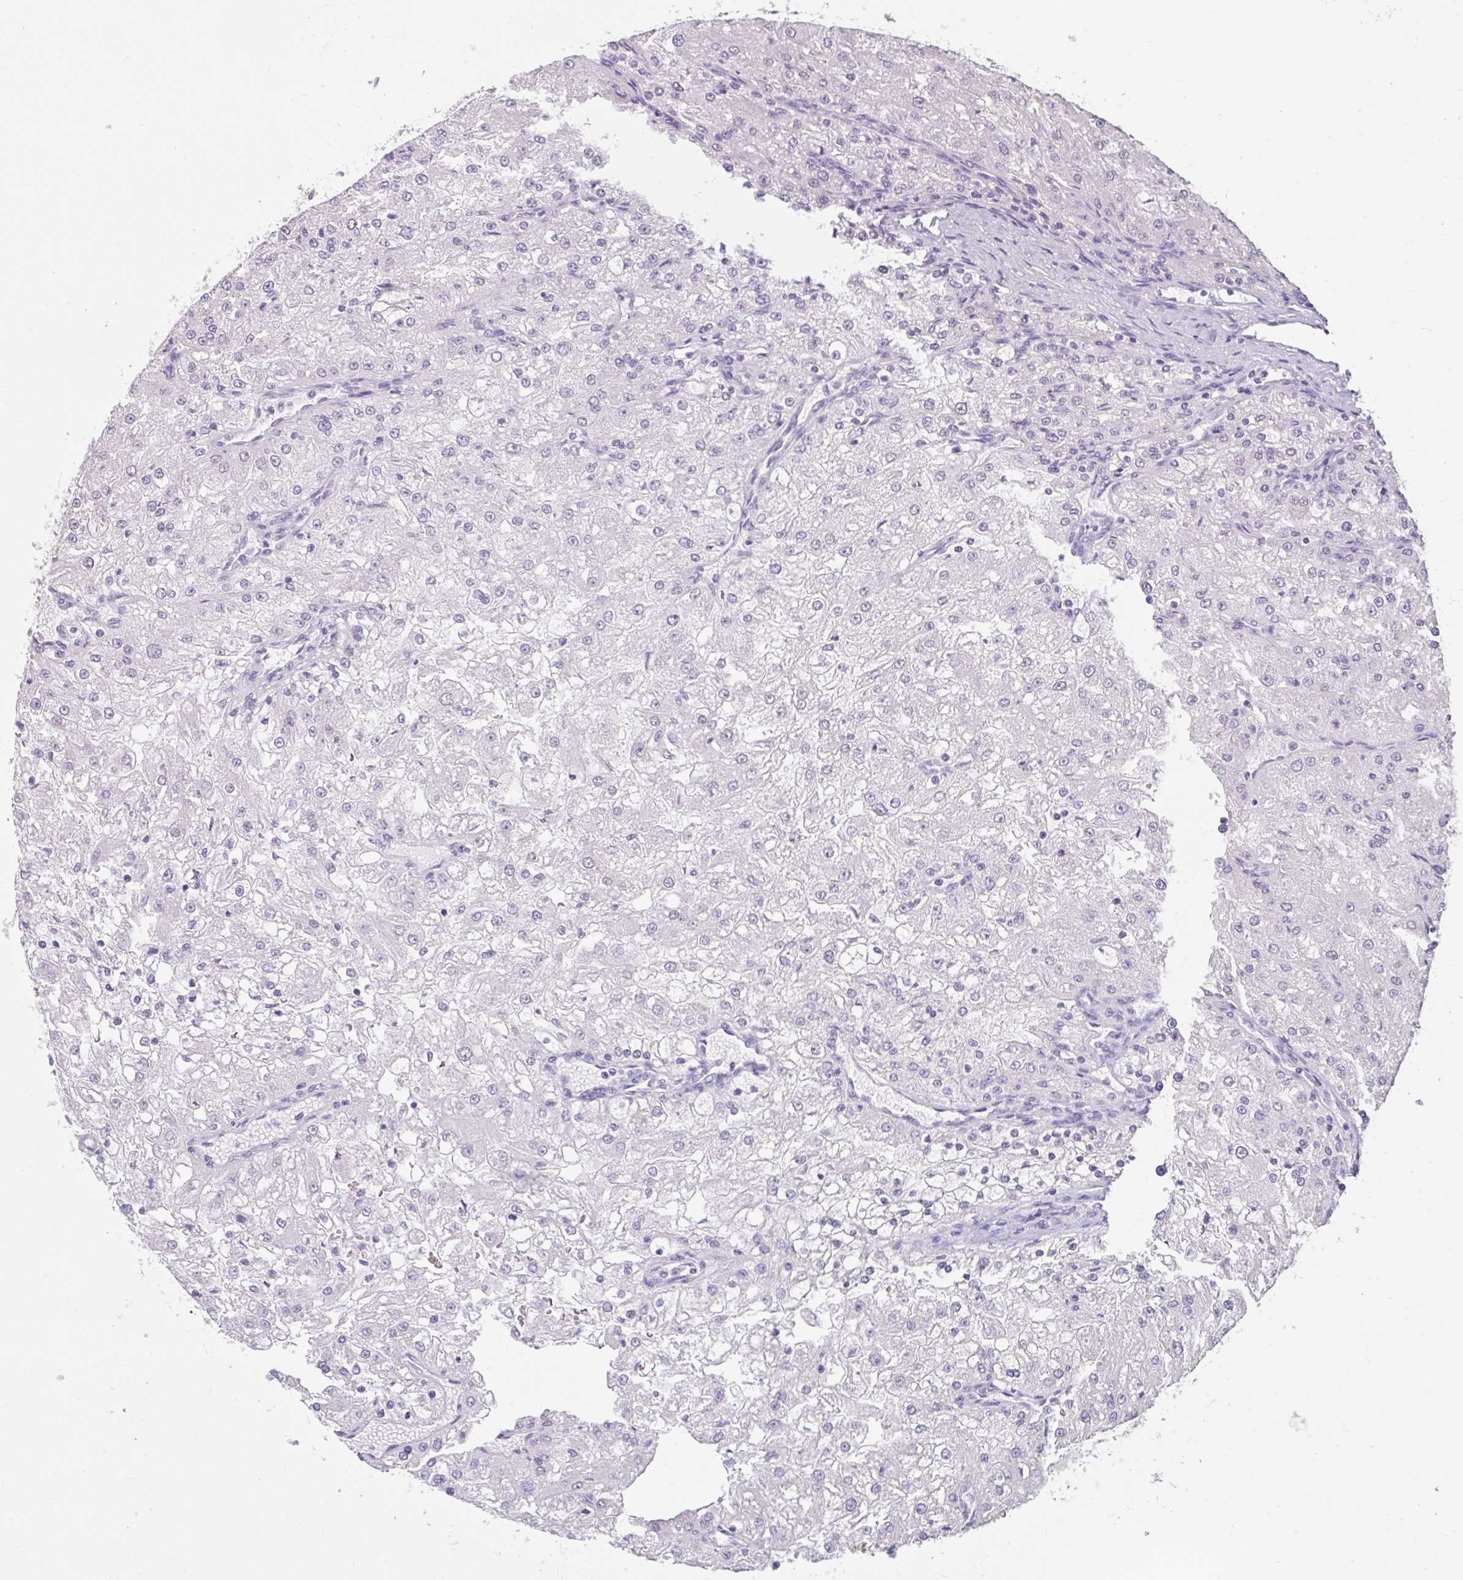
{"staining": {"intensity": "negative", "quantity": "none", "location": "none"}, "tissue": "renal cancer", "cell_type": "Tumor cells", "image_type": "cancer", "snomed": [{"axis": "morphology", "description": "Adenocarcinoma, NOS"}, {"axis": "topography", "description": "Kidney"}], "caption": "Micrograph shows no significant protein positivity in tumor cells of renal cancer.", "gene": "CDH19", "patient": {"sex": "female", "age": 74}}